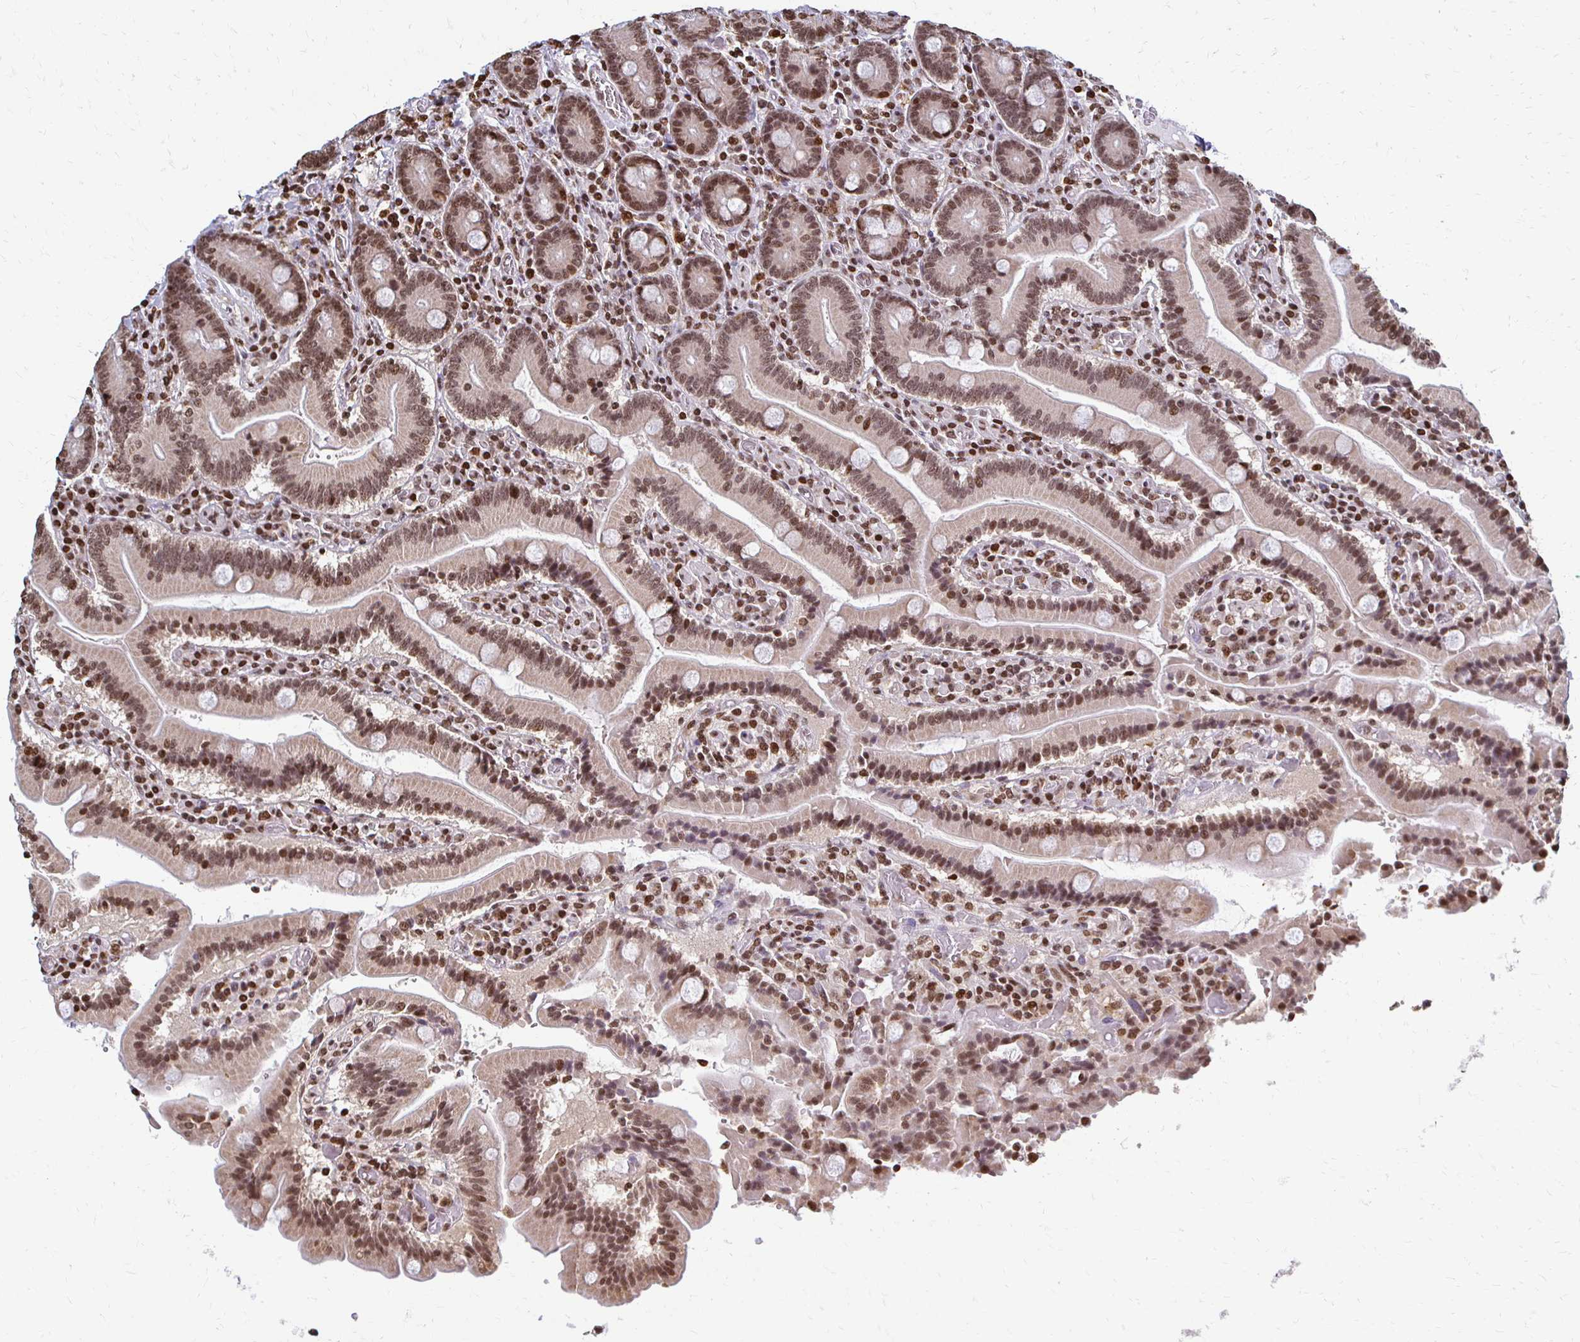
{"staining": {"intensity": "moderate", "quantity": ">75%", "location": "nuclear"}, "tissue": "duodenum", "cell_type": "Glandular cells", "image_type": "normal", "snomed": [{"axis": "morphology", "description": "Normal tissue, NOS"}, {"axis": "topography", "description": "Duodenum"}], "caption": "Immunohistochemical staining of unremarkable human duodenum demonstrates >75% levels of moderate nuclear protein staining in about >75% of glandular cells.", "gene": "HOXA9", "patient": {"sex": "female", "age": 62}}